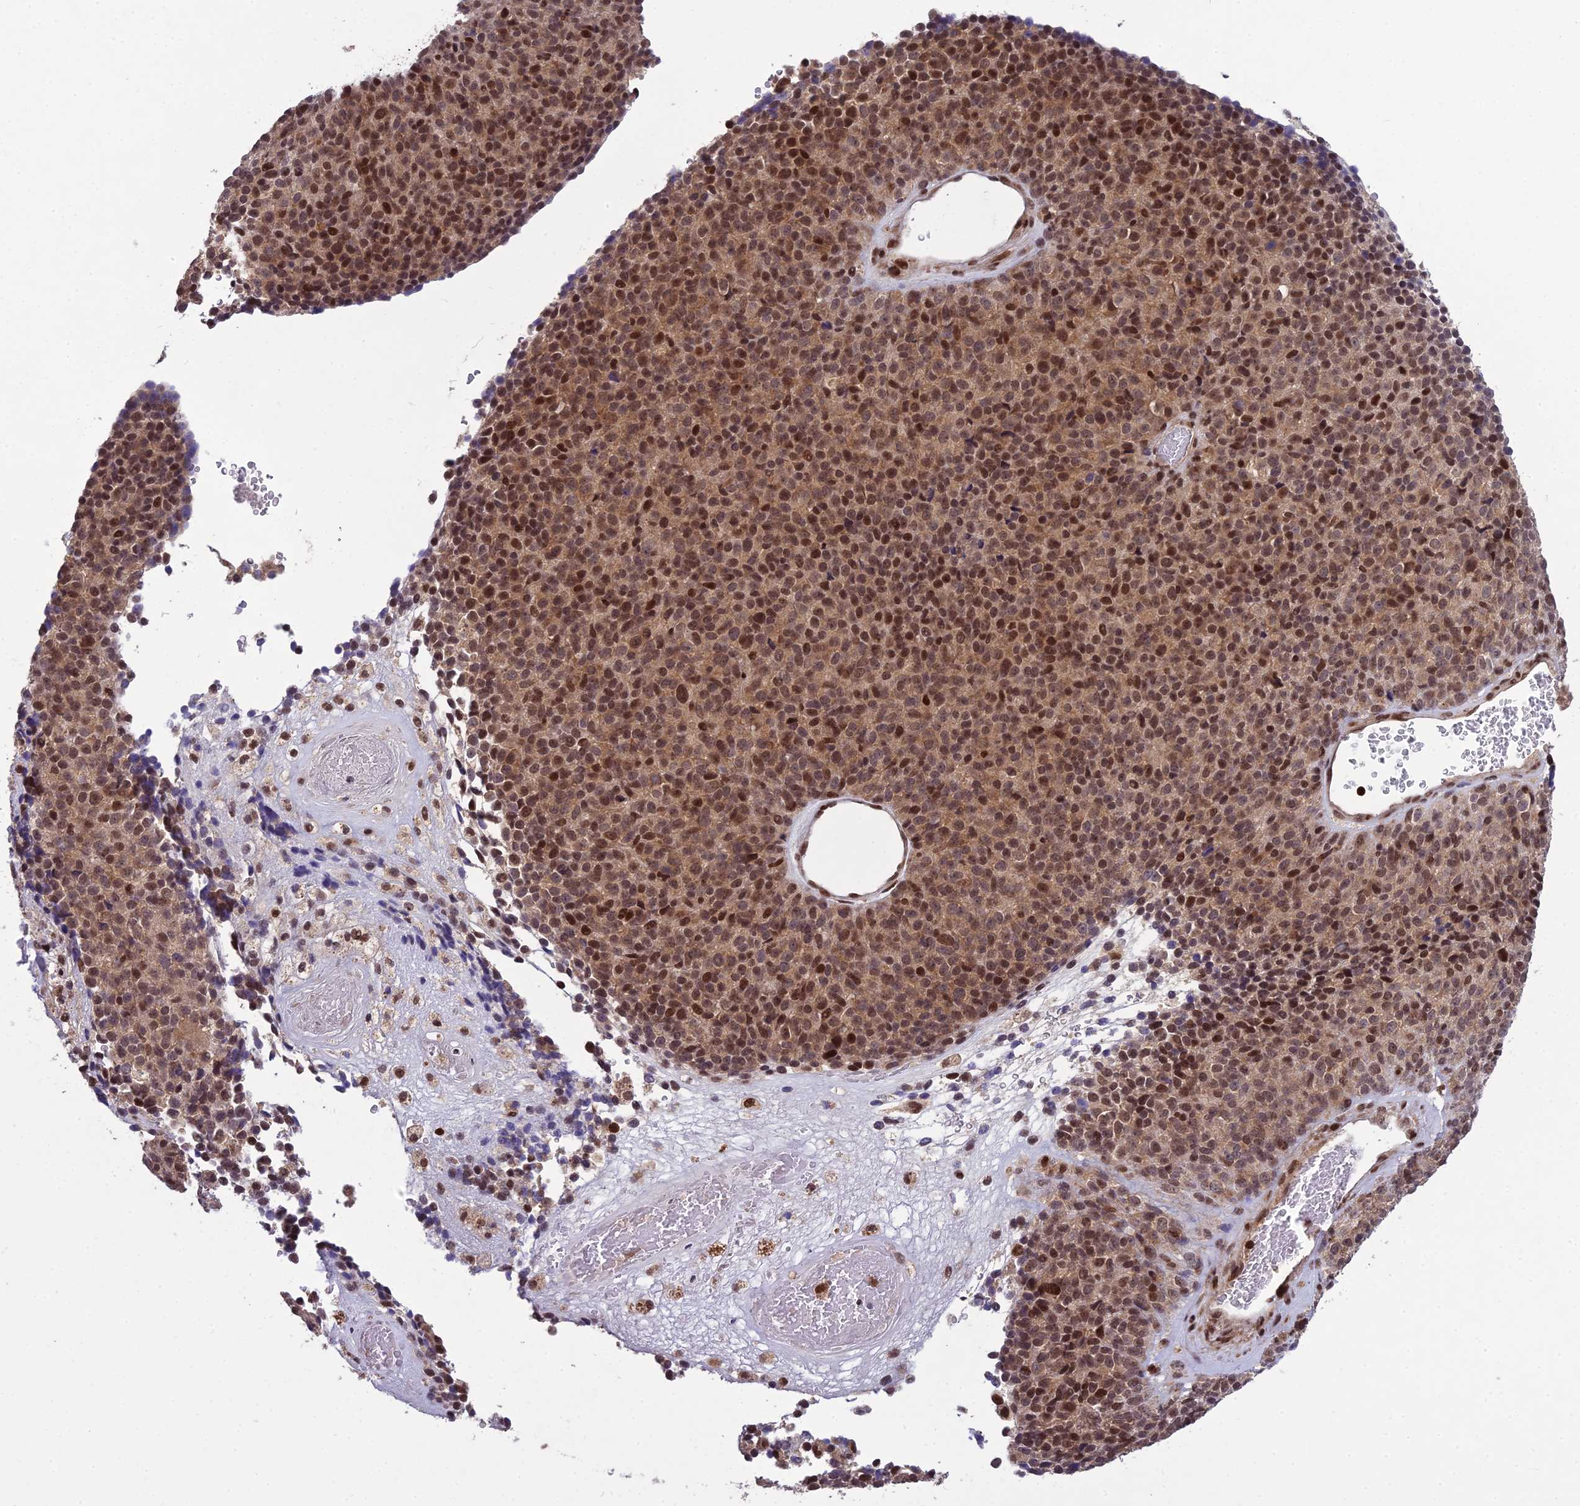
{"staining": {"intensity": "strong", "quantity": ">75%", "location": "nuclear"}, "tissue": "melanoma", "cell_type": "Tumor cells", "image_type": "cancer", "snomed": [{"axis": "morphology", "description": "Malignant melanoma, Metastatic site"}, {"axis": "topography", "description": "Brain"}], "caption": "Human melanoma stained with a protein marker reveals strong staining in tumor cells.", "gene": "GMEB1", "patient": {"sex": "female", "age": 56}}